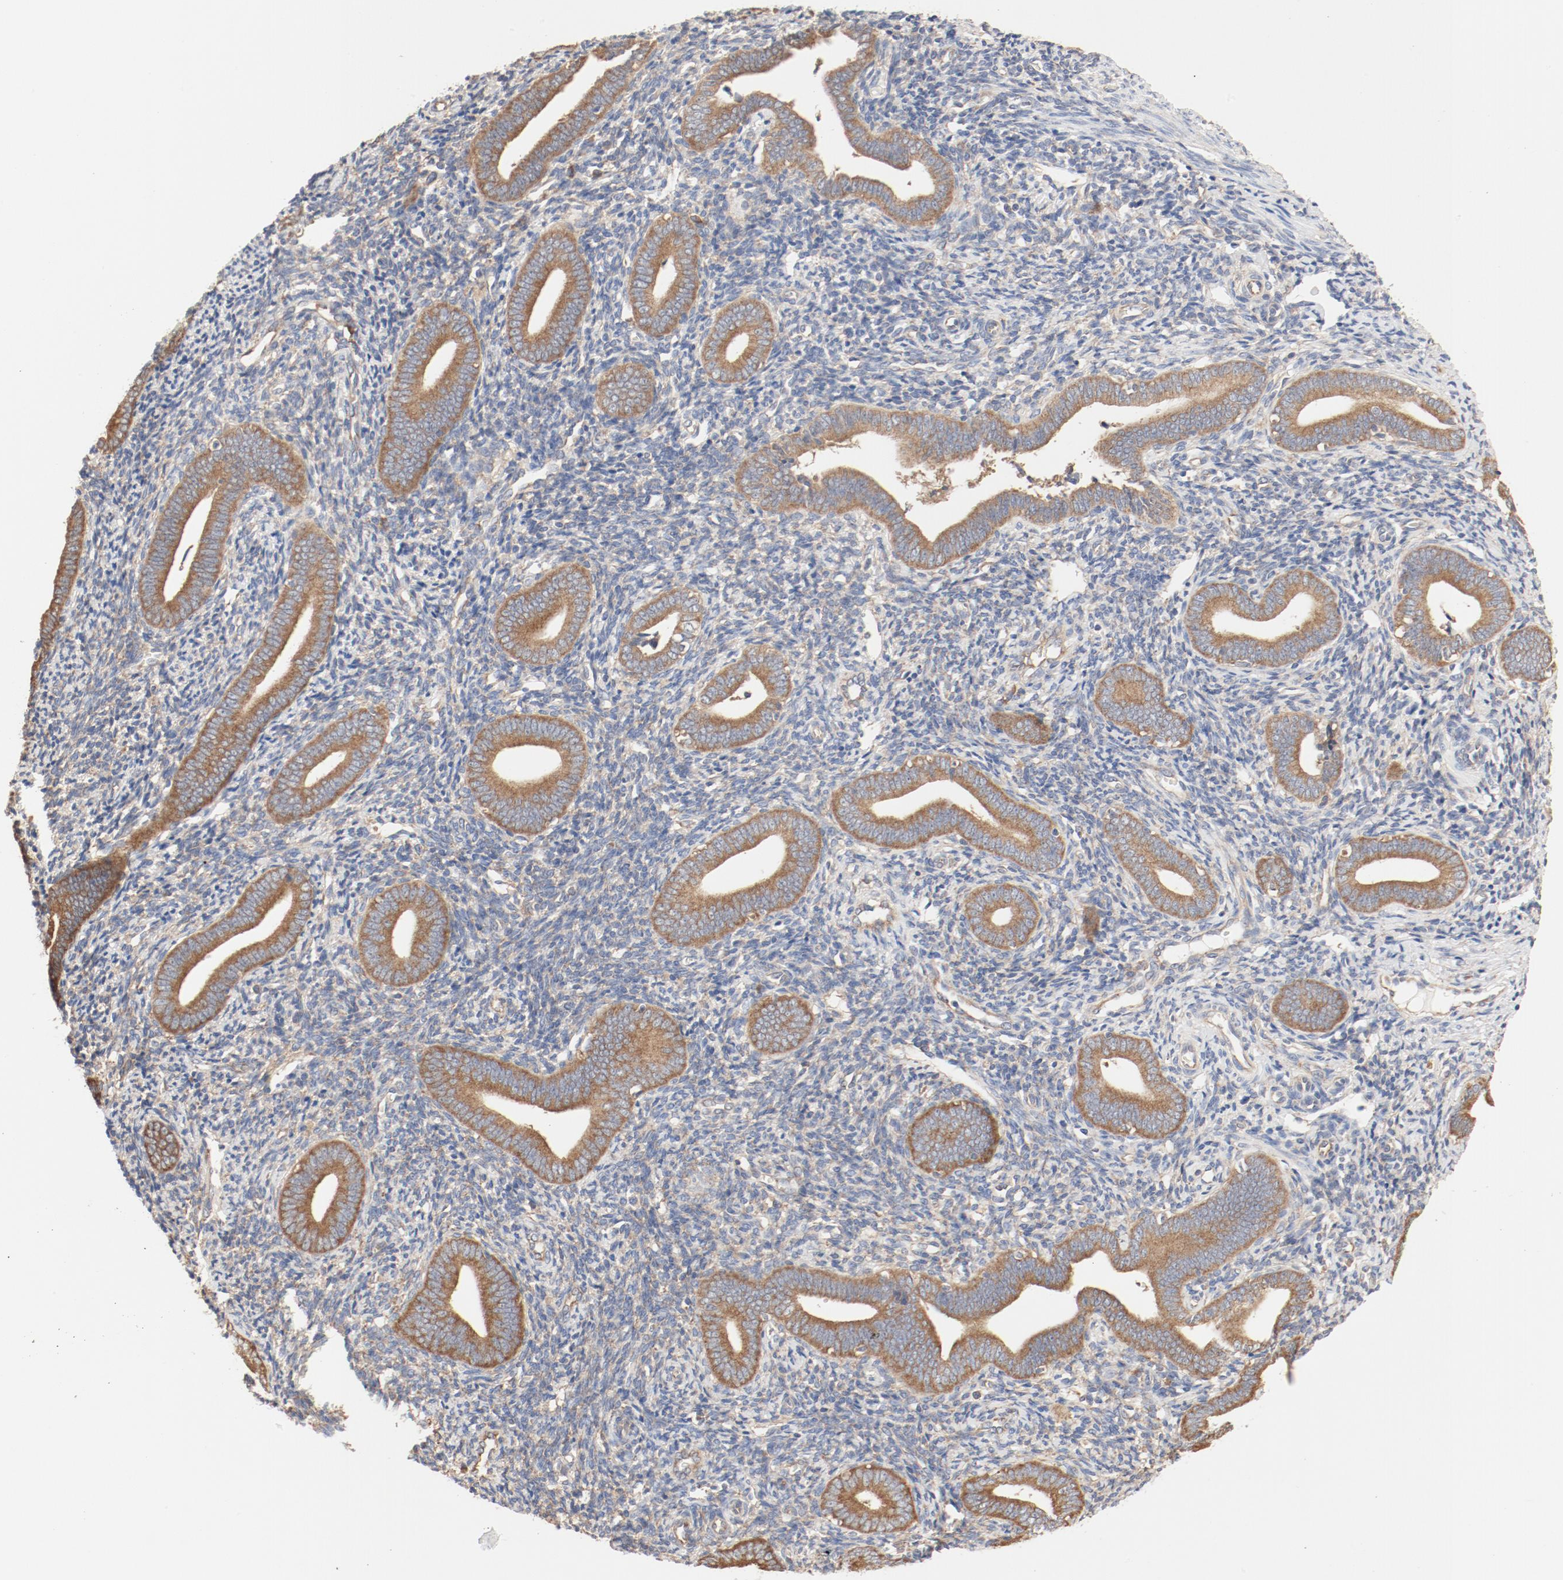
{"staining": {"intensity": "moderate", "quantity": "25%-75%", "location": "cytoplasmic/membranous"}, "tissue": "endometrium", "cell_type": "Cells in endometrial stroma", "image_type": "normal", "snomed": [{"axis": "morphology", "description": "Normal tissue, NOS"}, {"axis": "topography", "description": "Uterus"}, {"axis": "topography", "description": "Endometrium"}], "caption": "A medium amount of moderate cytoplasmic/membranous expression is present in about 25%-75% of cells in endometrial stroma in normal endometrium.", "gene": "RPS6", "patient": {"sex": "female", "age": 33}}